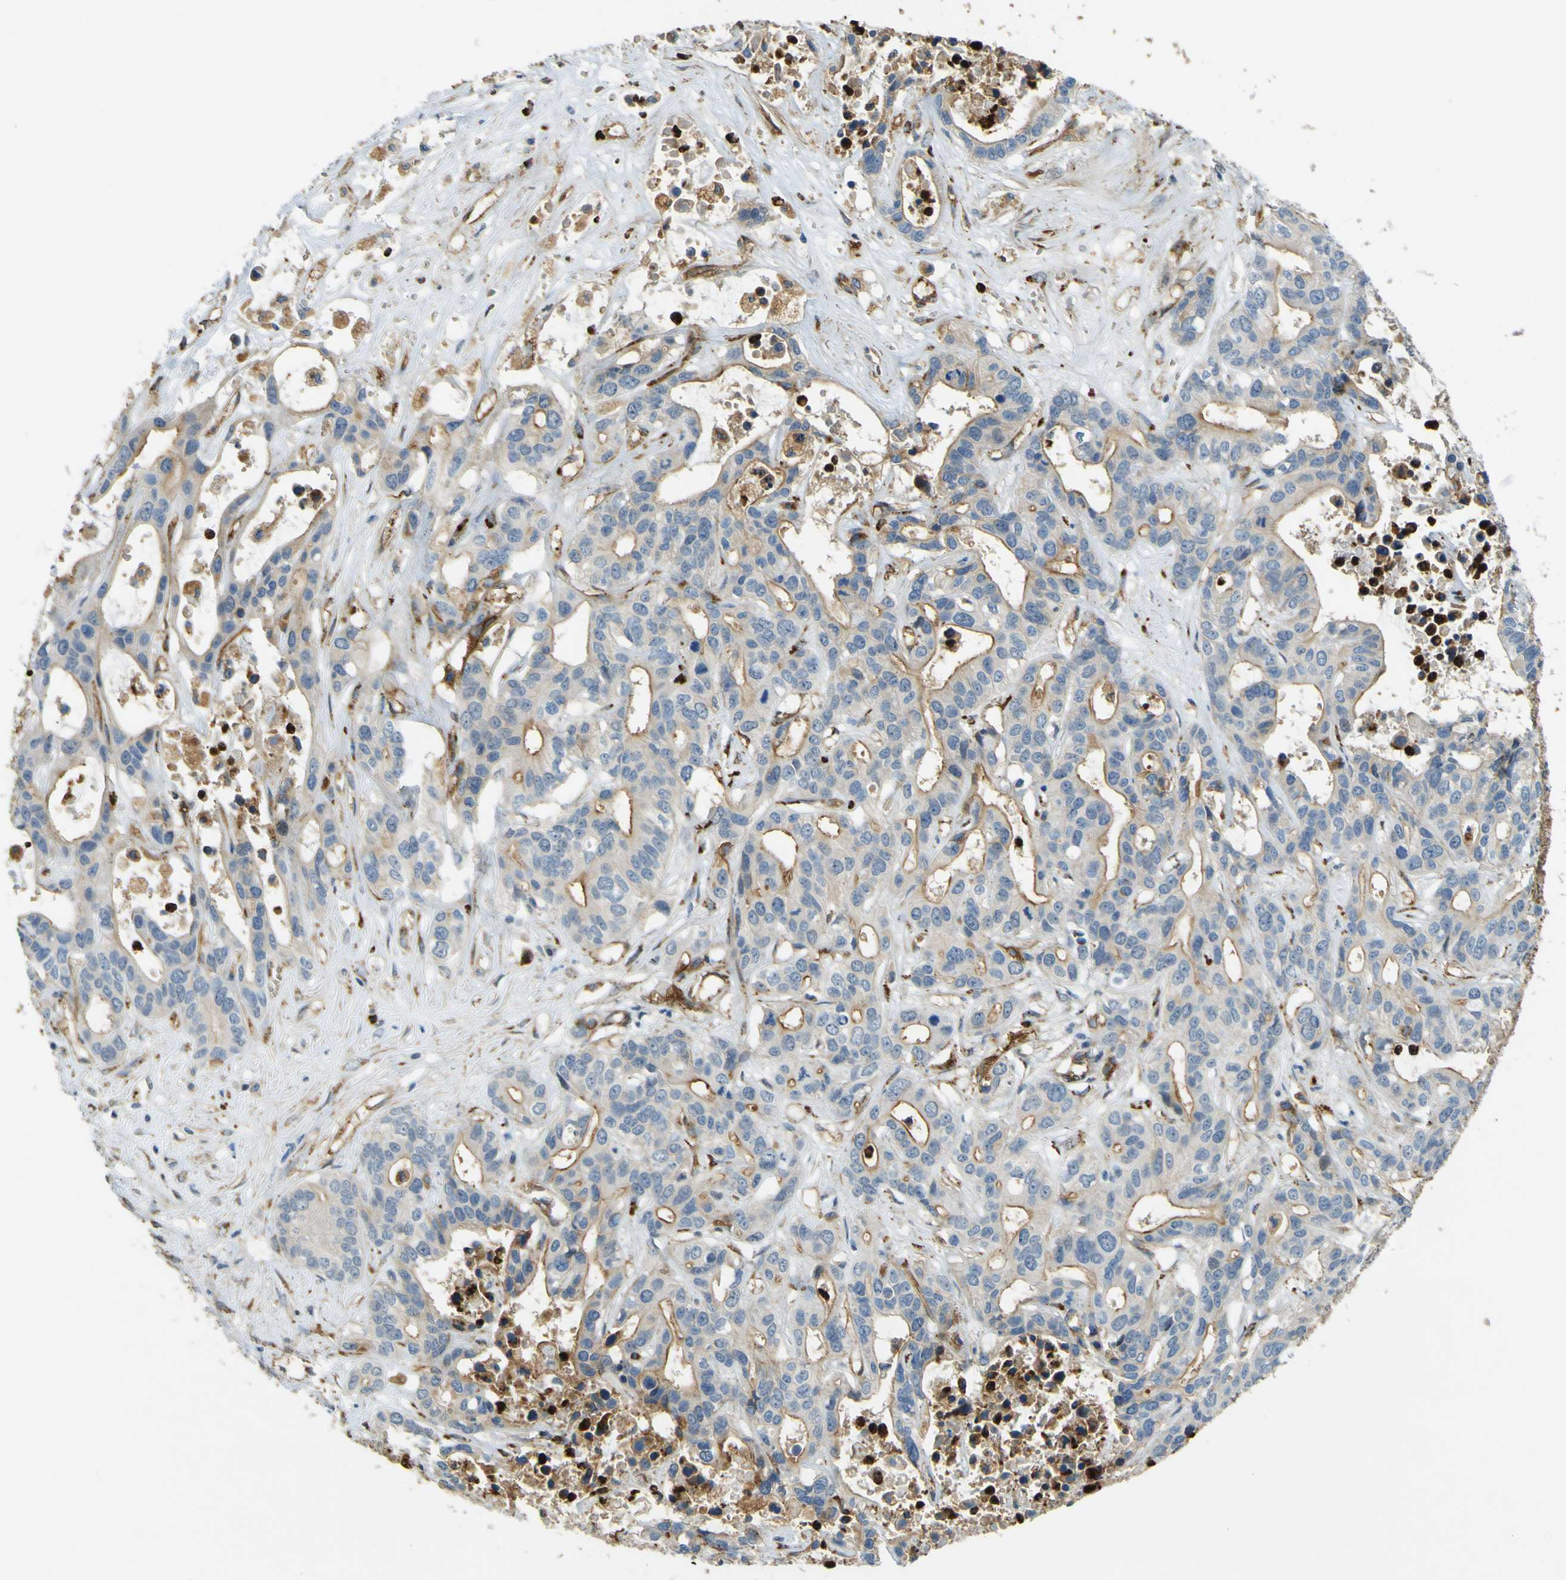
{"staining": {"intensity": "moderate", "quantity": ">75%", "location": "cytoplasmic/membranous"}, "tissue": "liver cancer", "cell_type": "Tumor cells", "image_type": "cancer", "snomed": [{"axis": "morphology", "description": "Cholangiocarcinoma"}, {"axis": "topography", "description": "Liver"}], "caption": "Approximately >75% of tumor cells in liver cholangiocarcinoma show moderate cytoplasmic/membranous protein positivity as visualized by brown immunohistochemical staining.", "gene": "PLXDC1", "patient": {"sex": "female", "age": 65}}